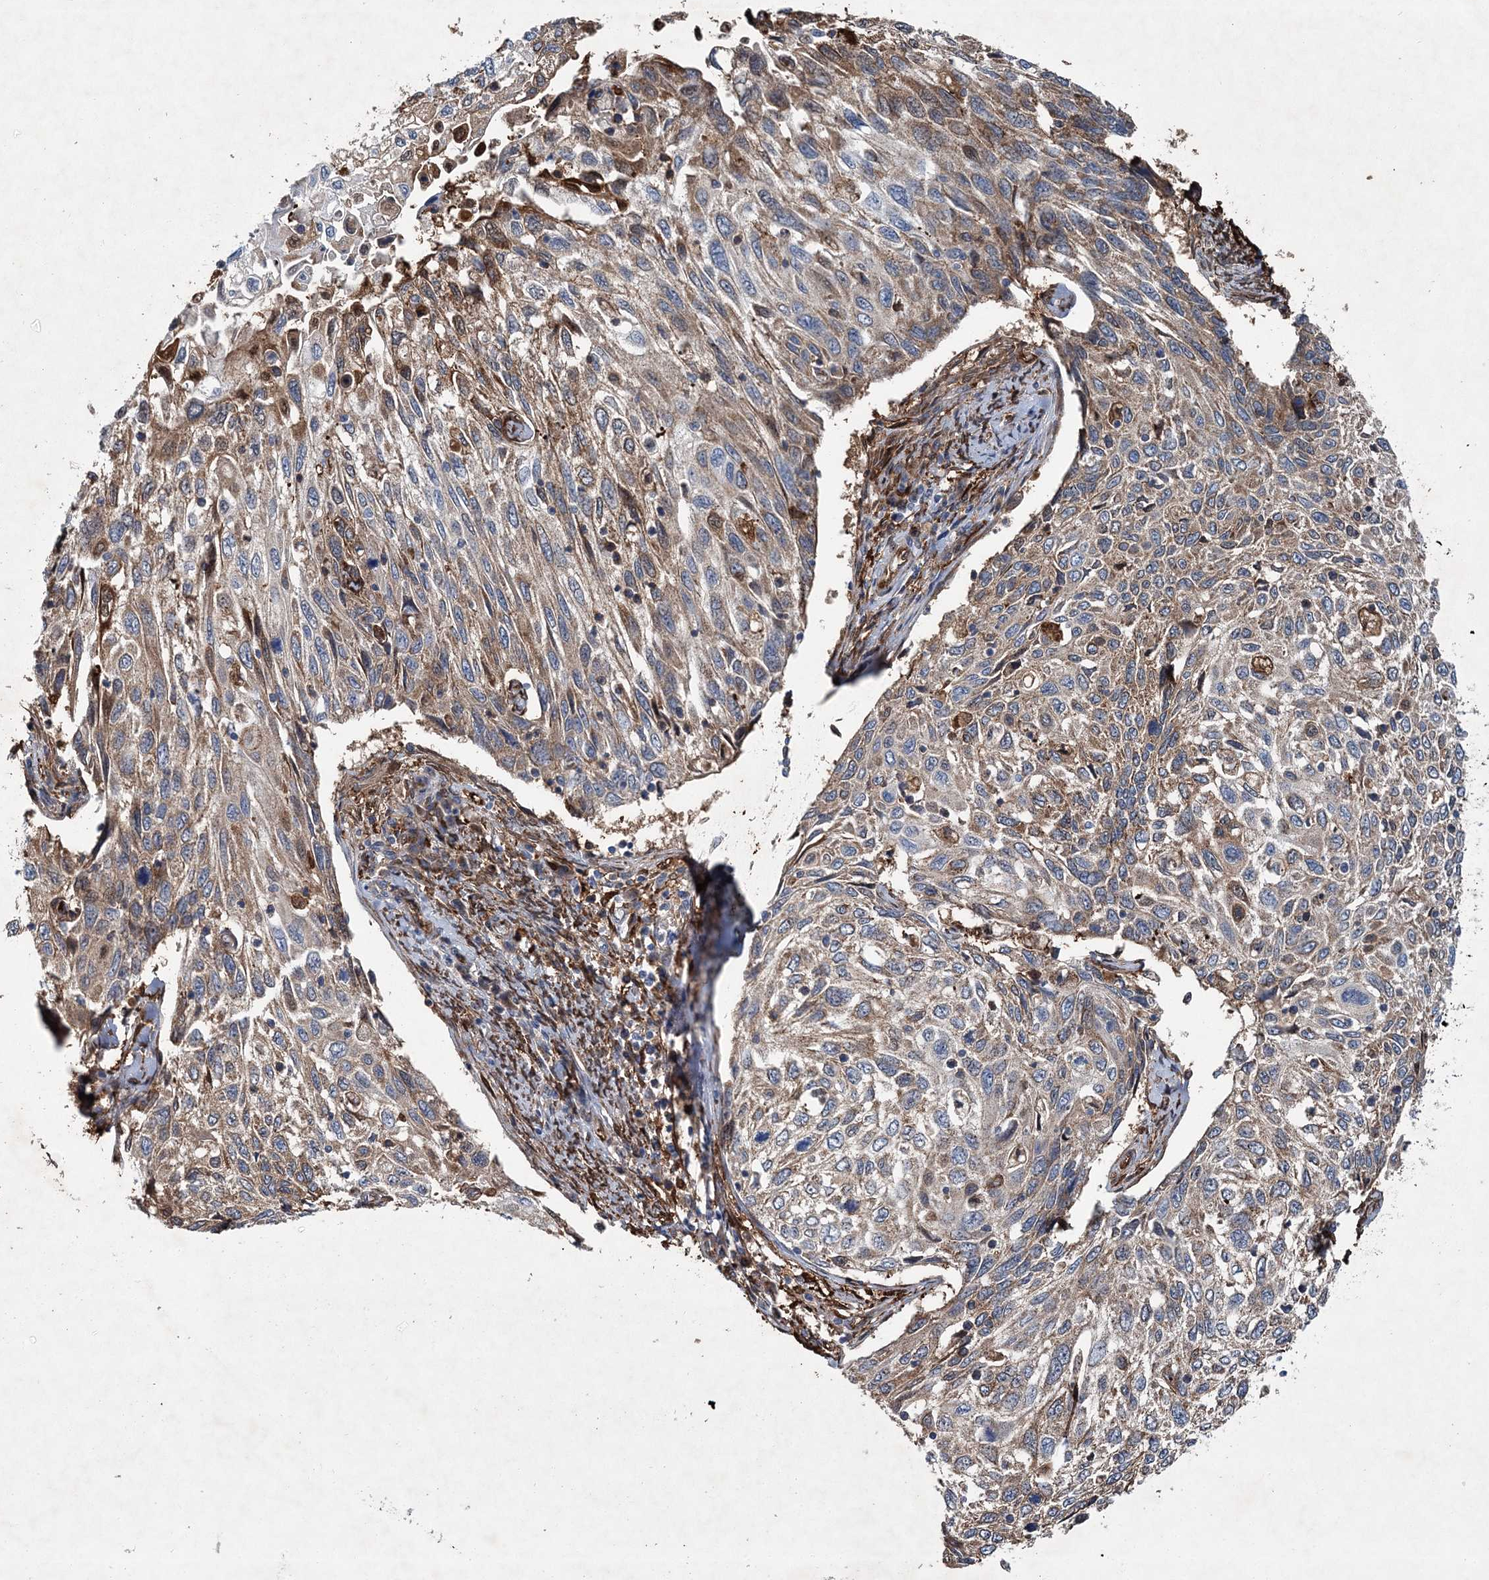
{"staining": {"intensity": "moderate", "quantity": ">75%", "location": "cytoplasmic/membranous"}, "tissue": "cervical cancer", "cell_type": "Tumor cells", "image_type": "cancer", "snomed": [{"axis": "morphology", "description": "Squamous cell carcinoma, NOS"}, {"axis": "topography", "description": "Cervix"}], "caption": "An IHC histopathology image of neoplastic tissue is shown. Protein staining in brown shows moderate cytoplasmic/membranous positivity in cervical squamous cell carcinoma within tumor cells.", "gene": "SPOPL", "patient": {"sex": "female", "age": 70}}